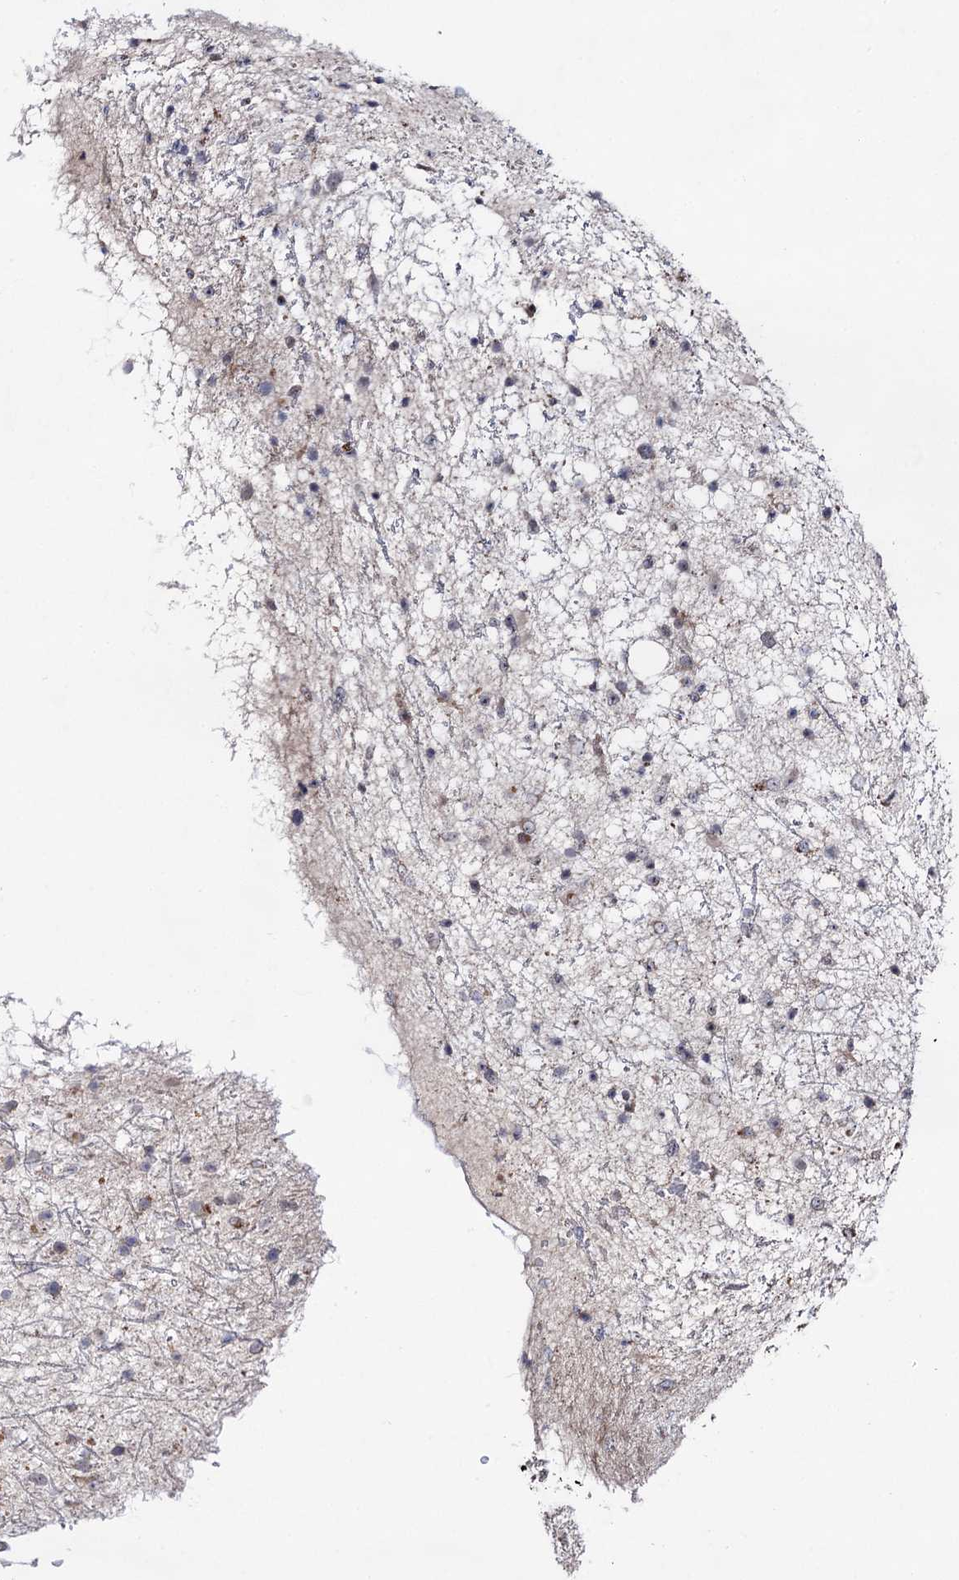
{"staining": {"intensity": "negative", "quantity": "none", "location": "none"}, "tissue": "glioma", "cell_type": "Tumor cells", "image_type": "cancer", "snomed": [{"axis": "morphology", "description": "Glioma, malignant, Low grade"}, {"axis": "topography", "description": "Cerebral cortex"}], "caption": "This is a histopathology image of immunohistochemistry staining of glioma, which shows no staining in tumor cells.", "gene": "ACTR6", "patient": {"sex": "female", "age": 39}}